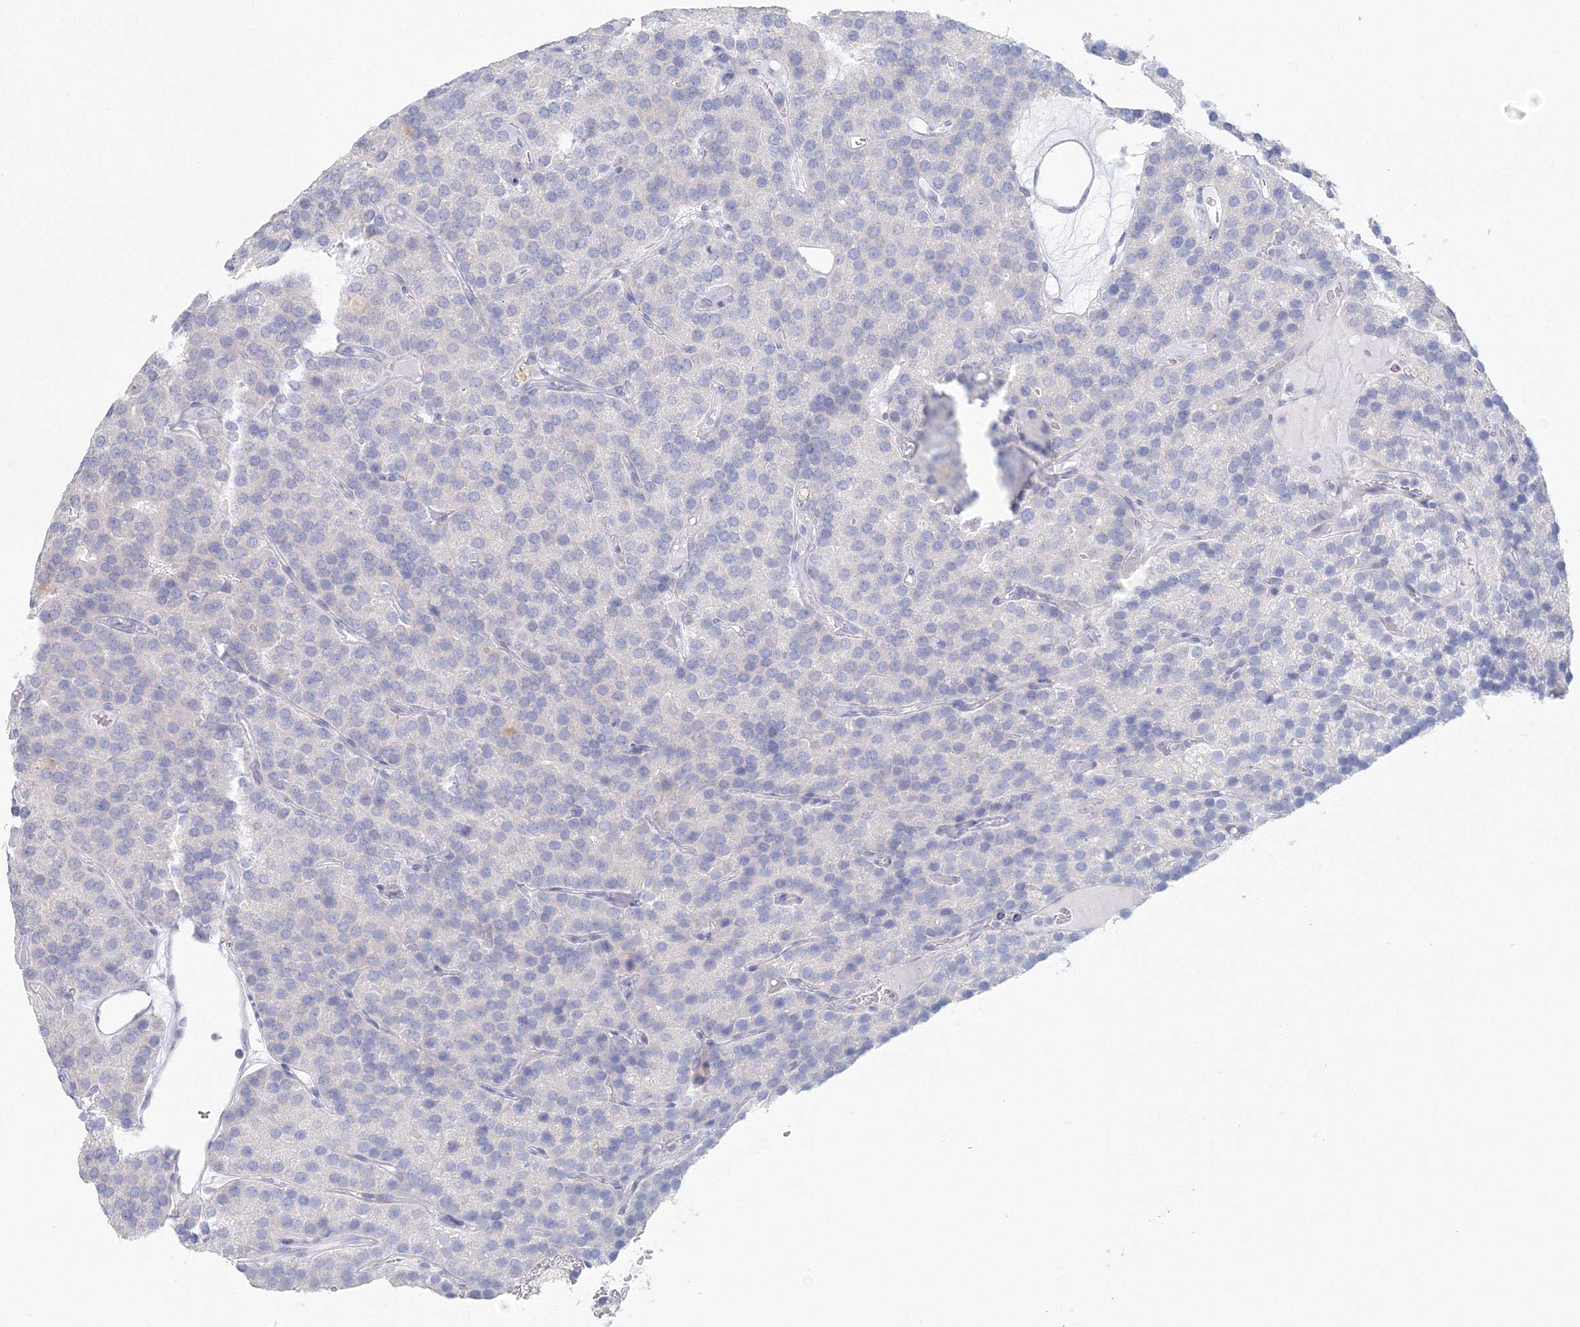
{"staining": {"intensity": "negative", "quantity": "none", "location": "none"}, "tissue": "parathyroid gland", "cell_type": "Glandular cells", "image_type": "normal", "snomed": [{"axis": "morphology", "description": "Normal tissue, NOS"}, {"axis": "morphology", "description": "Adenoma, NOS"}, {"axis": "topography", "description": "Parathyroid gland"}], "caption": "This is a micrograph of immunohistochemistry (IHC) staining of unremarkable parathyroid gland, which shows no expression in glandular cells.", "gene": "VSIG1", "patient": {"sex": "female", "age": 86}}